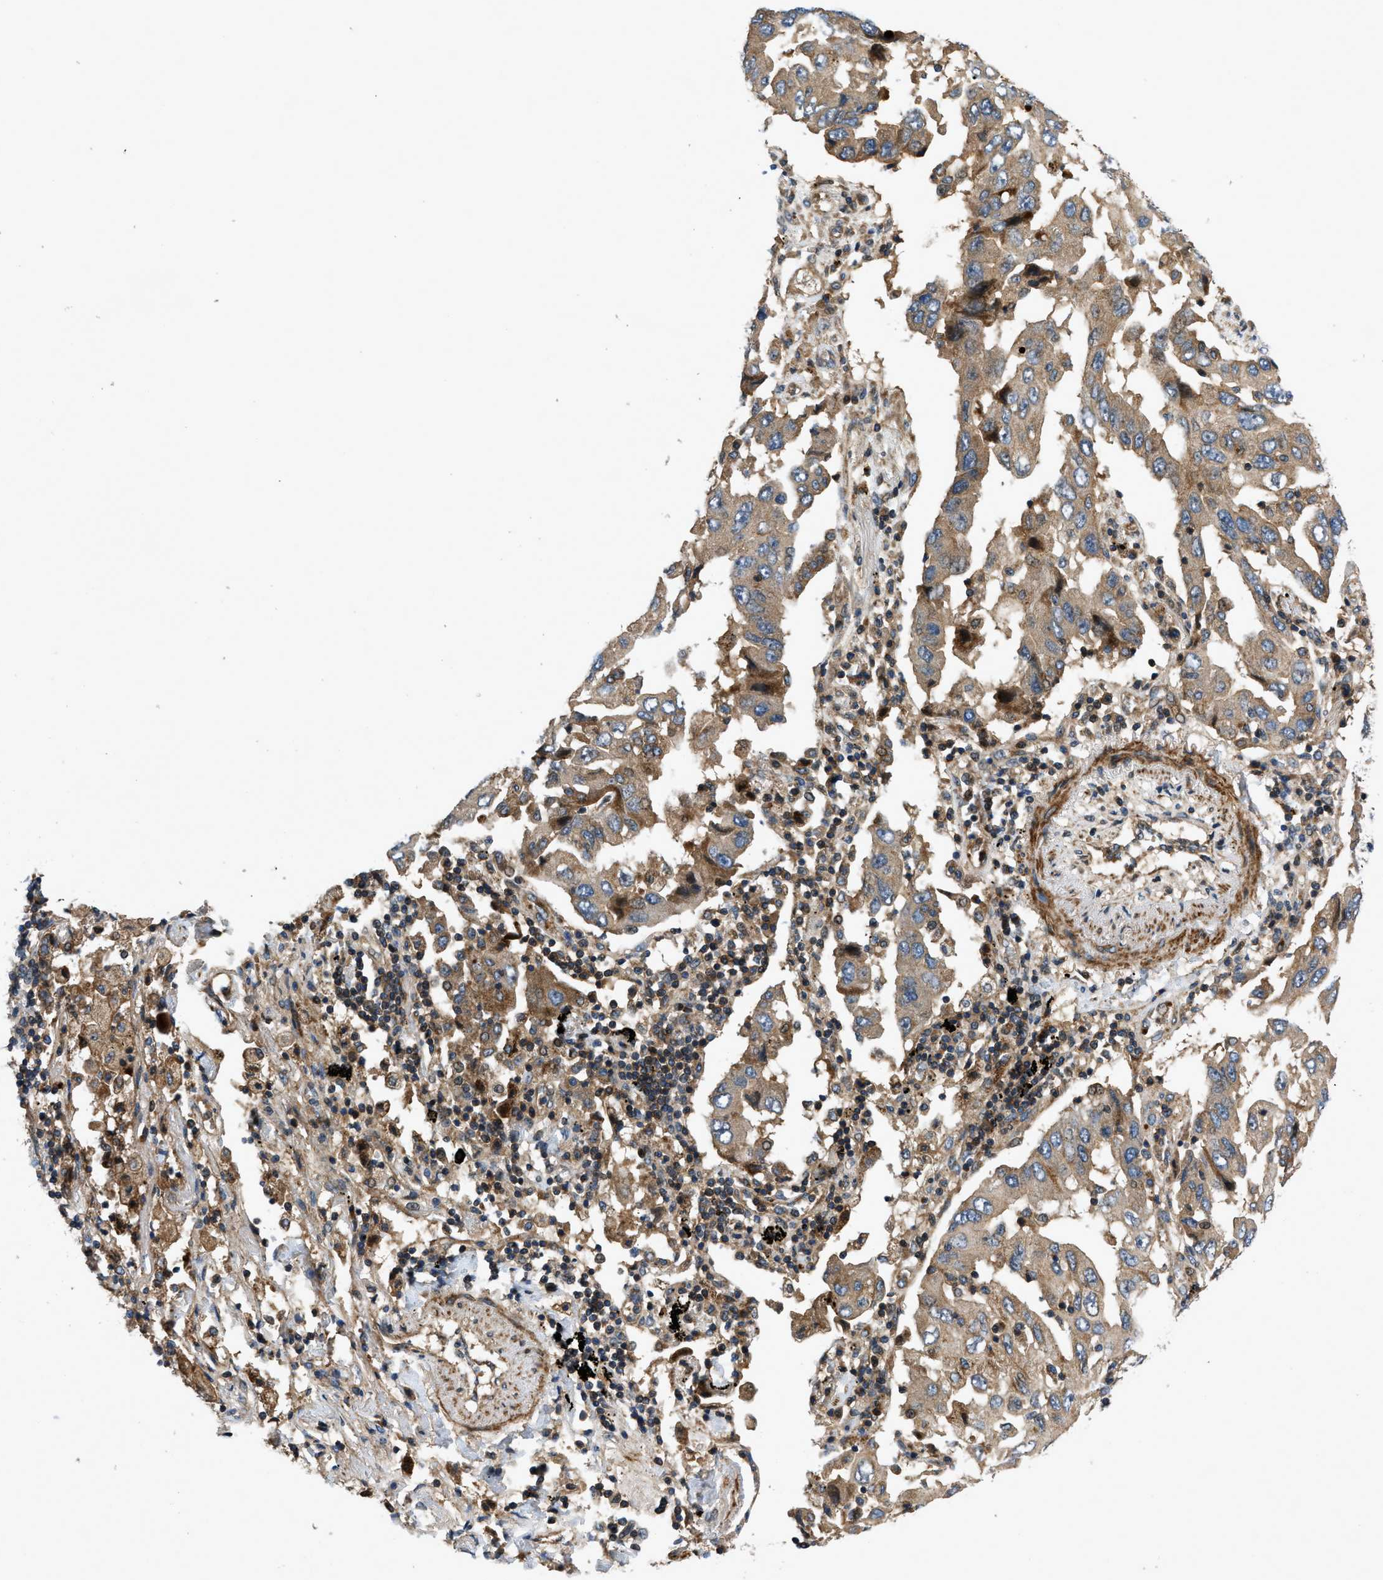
{"staining": {"intensity": "moderate", "quantity": ">75%", "location": "cytoplasmic/membranous"}, "tissue": "lung cancer", "cell_type": "Tumor cells", "image_type": "cancer", "snomed": [{"axis": "morphology", "description": "Adenocarcinoma, NOS"}, {"axis": "topography", "description": "Lung"}], "caption": "IHC micrograph of neoplastic tissue: human lung adenocarcinoma stained using IHC exhibits medium levels of moderate protein expression localized specifically in the cytoplasmic/membranous of tumor cells, appearing as a cytoplasmic/membranous brown color.", "gene": "CNNM3", "patient": {"sex": "female", "age": 65}}